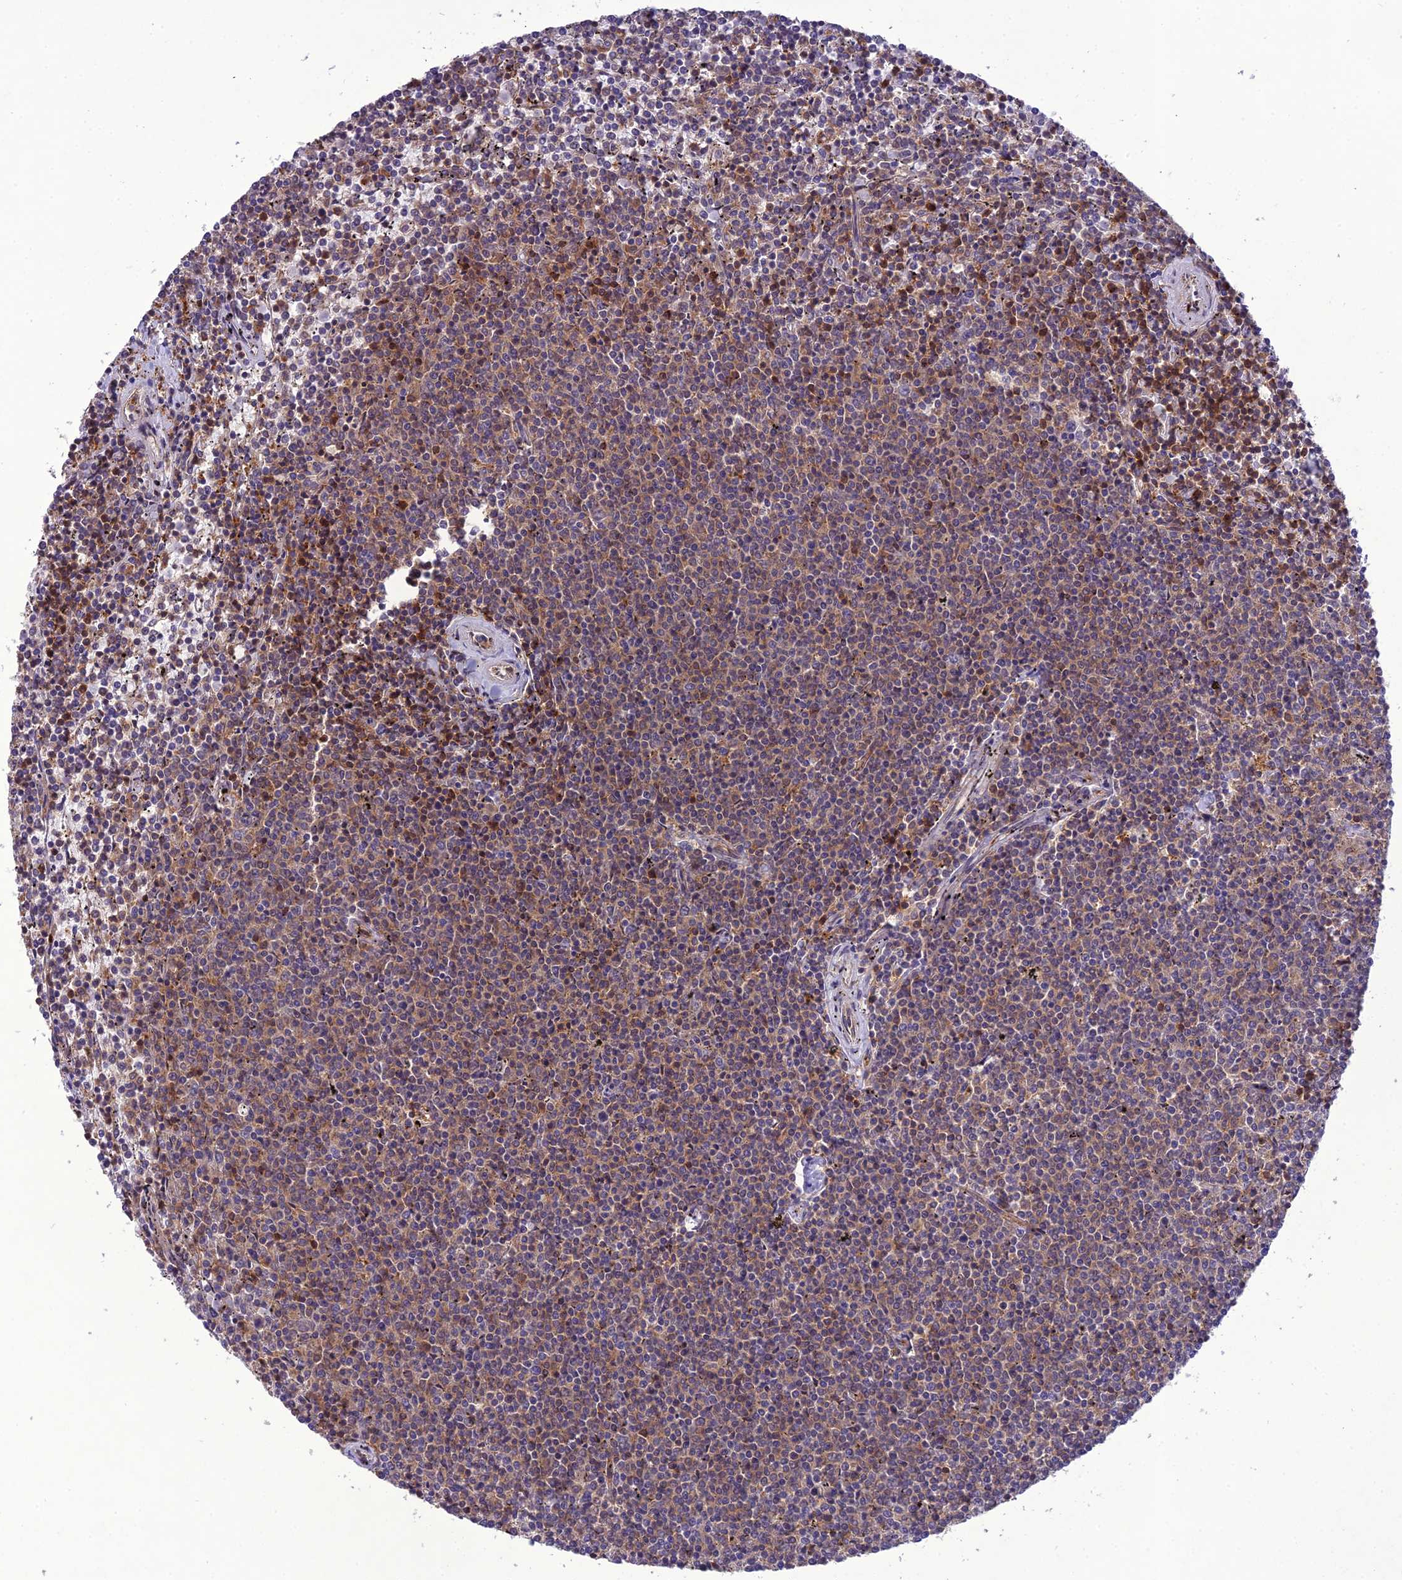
{"staining": {"intensity": "weak", "quantity": "25%-75%", "location": "cytoplasmic/membranous"}, "tissue": "lymphoma", "cell_type": "Tumor cells", "image_type": "cancer", "snomed": [{"axis": "morphology", "description": "Malignant lymphoma, non-Hodgkin's type, Low grade"}, {"axis": "topography", "description": "Spleen"}], "caption": "Immunohistochemical staining of human malignant lymphoma, non-Hodgkin's type (low-grade) reveals weak cytoplasmic/membranous protein positivity in about 25%-75% of tumor cells. The staining is performed using DAB brown chromogen to label protein expression. The nuclei are counter-stained blue using hematoxylin.", "gene": "GDF6", "patient": {"sex": "female", "age": 50}}